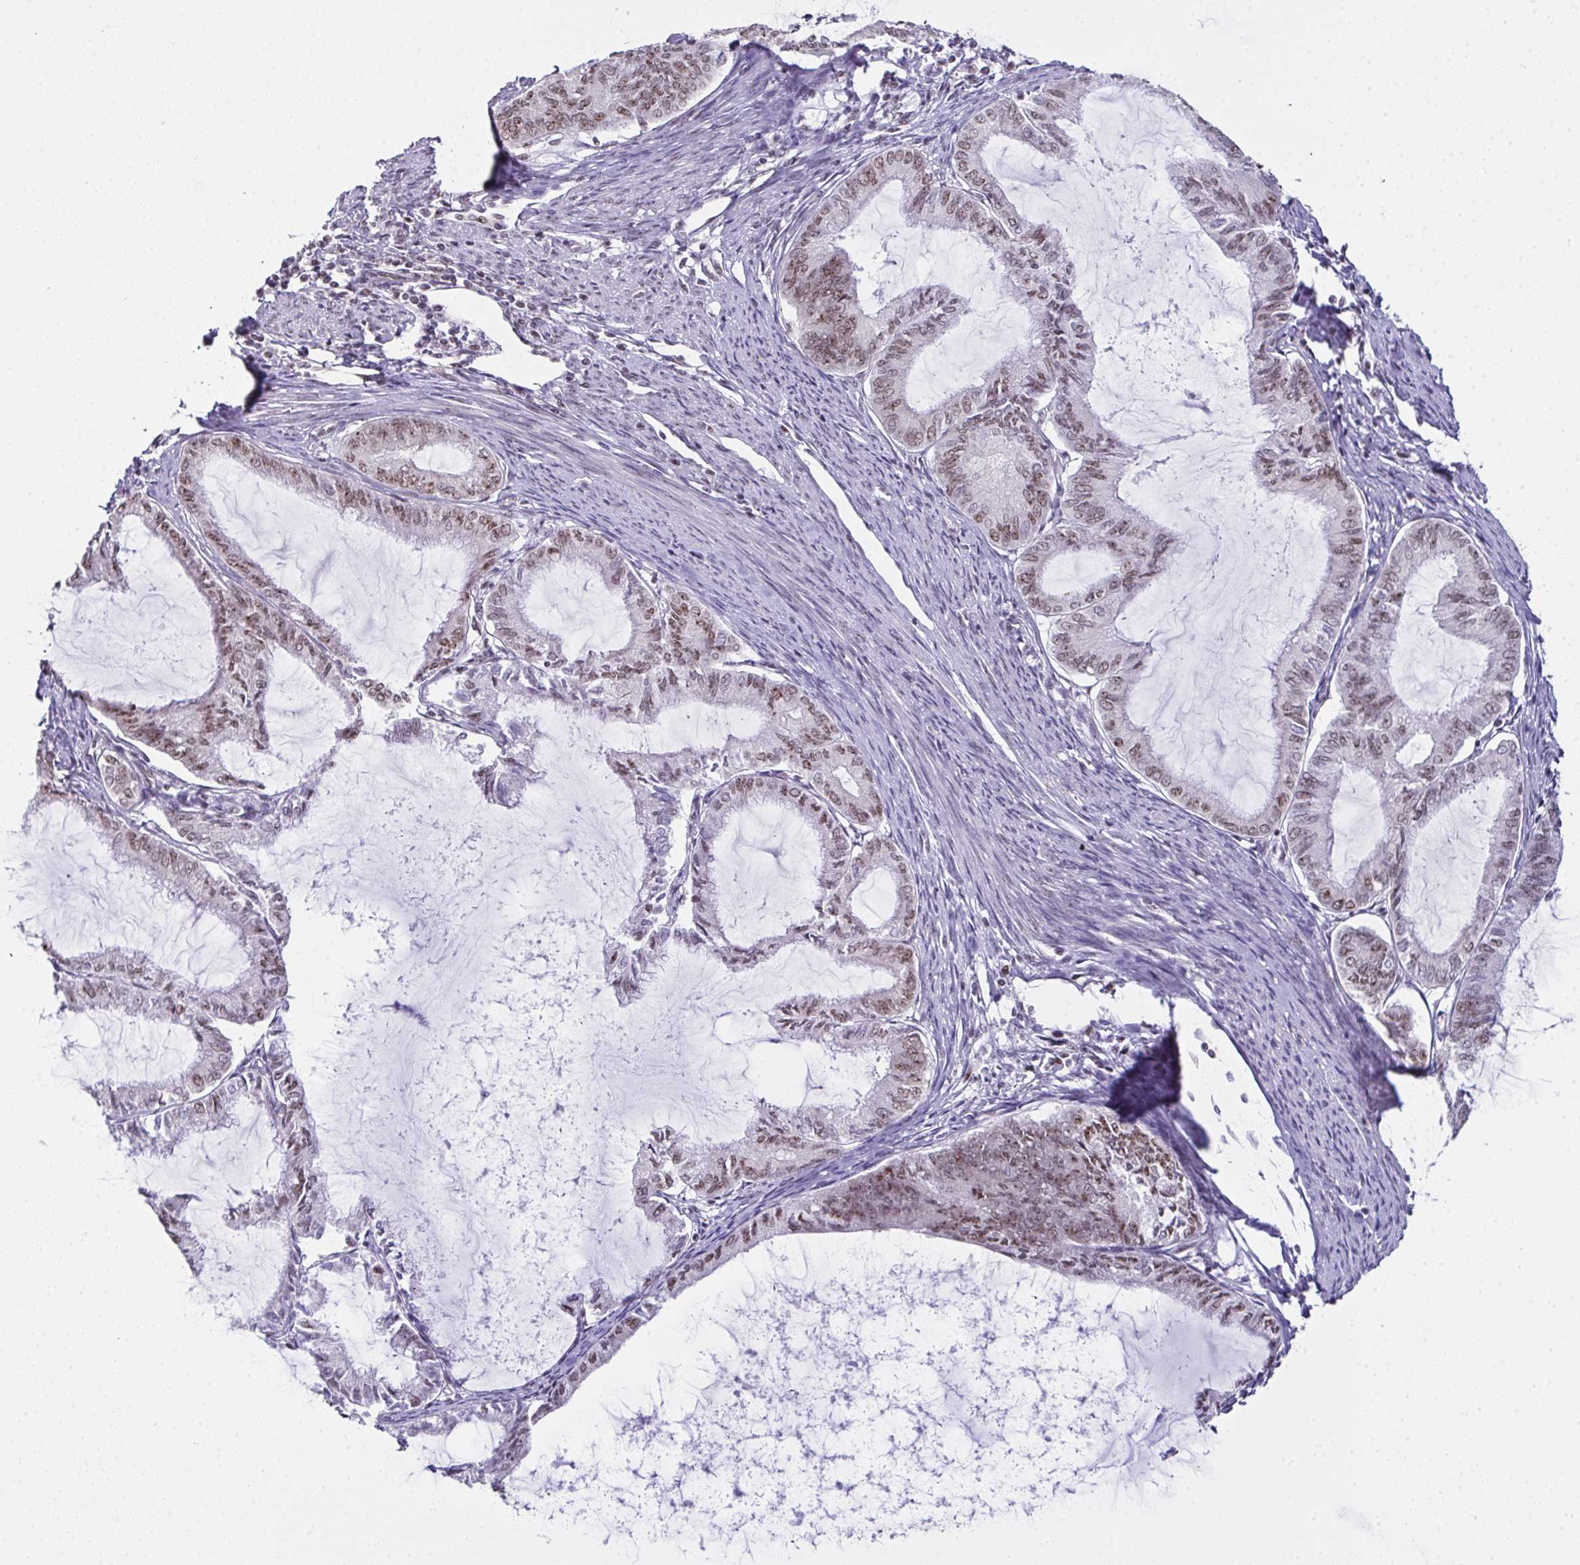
{"staining": {"intensity": "moderate", "quantity": "25%-75%", "location": "nuclear"}, "tissue": "endometrial cancer", "cell_type": "Tumor cells", "image_type": "cancer", "snomed": [{"axis": "morphology", "description": "Adenocarcinoma, NOS"}, {"axis": "topography", "description": "Endometrium"}], "caption": "The immunohistochemical stain shows moderate nuclear expression in tumor cells of endometrial cancer (adenocarcinoma) tissue.", "gene": "ZNF800", "patient": {"sex": "female", "age": 86}}